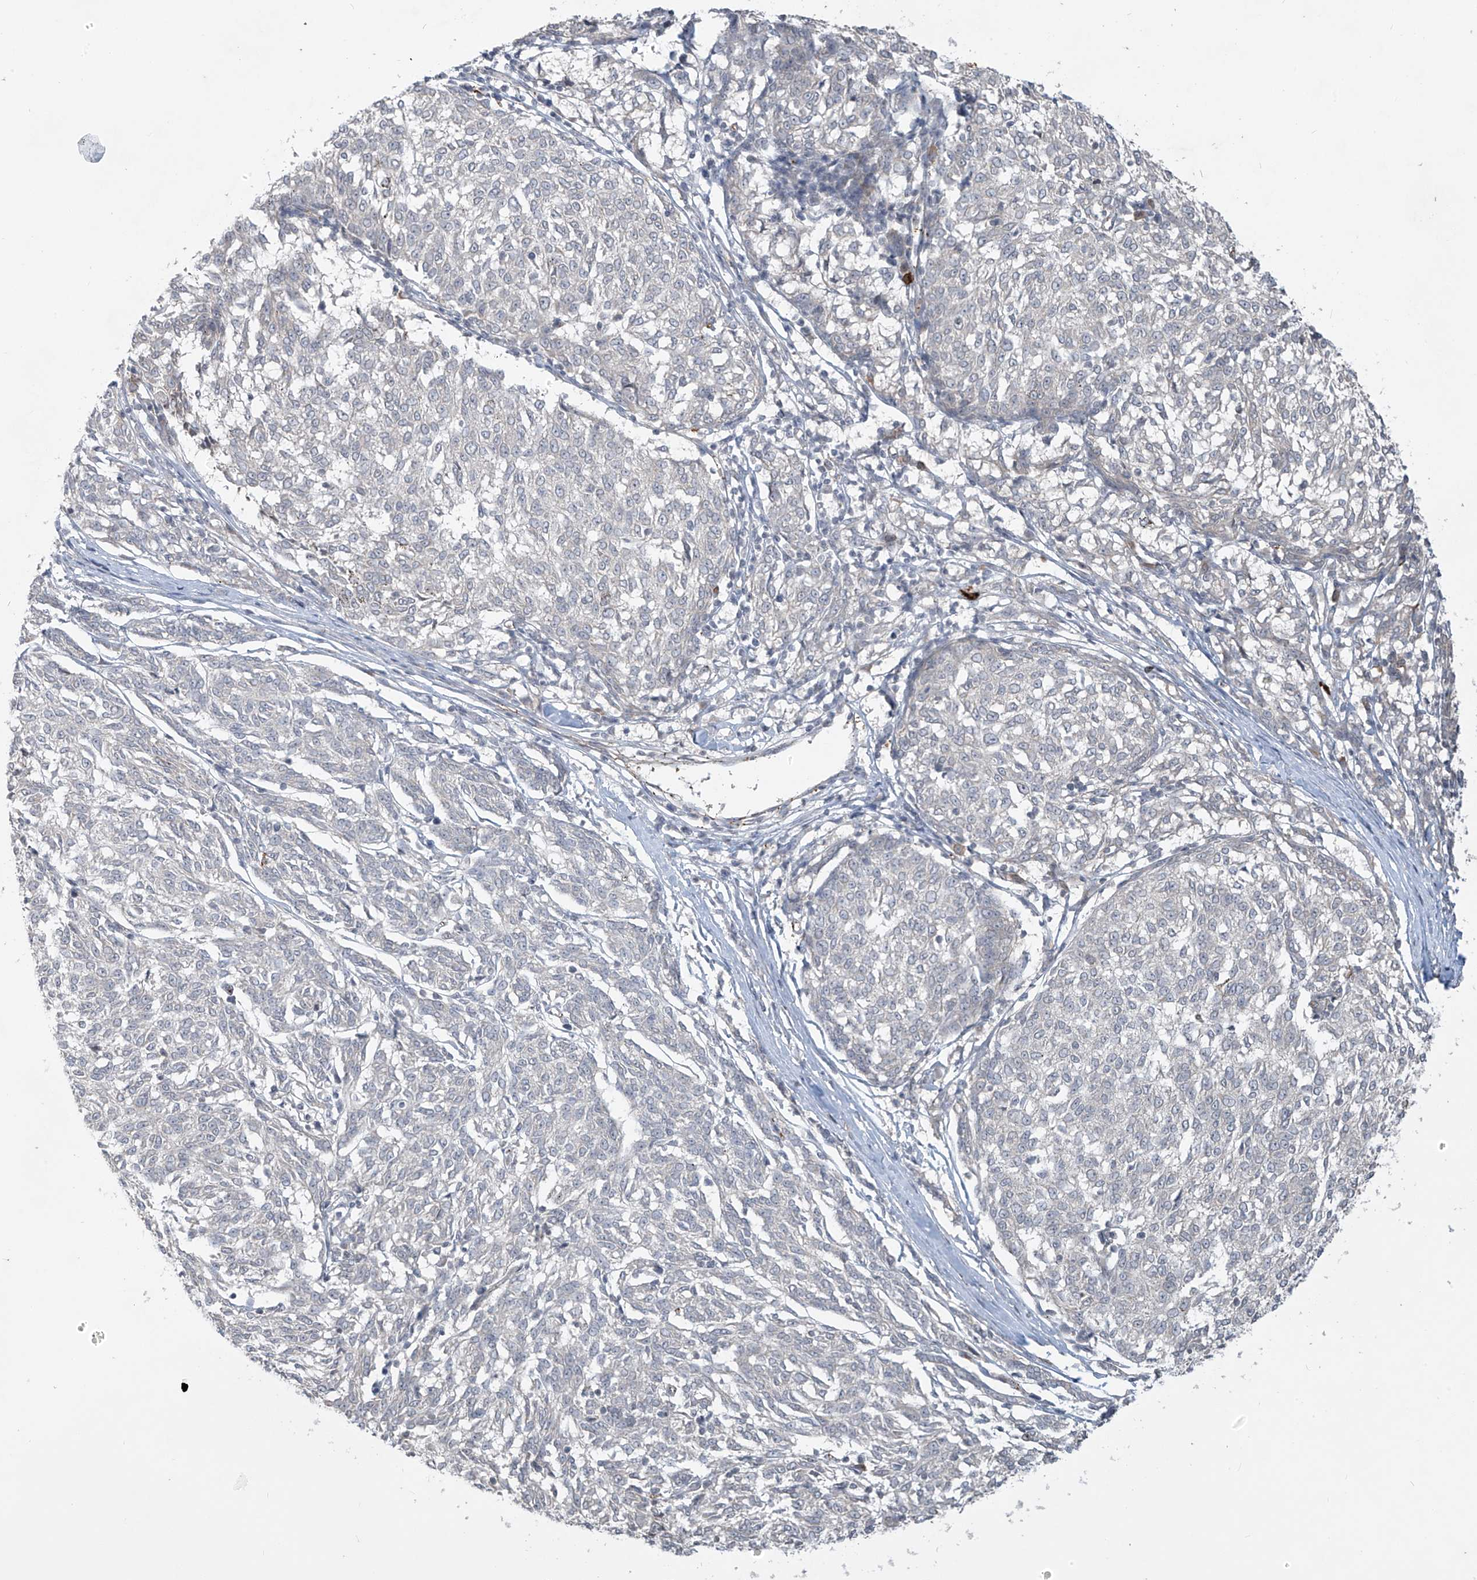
{"staining": {"intensity": "negative", "quantity": "none", "location": "none"}, "tissue": "melanoma", "cell_type": "Tumor cells", "image_type": "cancer", "snomed": [{"axis": "morphology", "description": "Malignant melanoma, NOS"}, {"axis": "topography", "description": "Skin"}], "caption": "This micrograph is of malignant melanoma stained with immunohistochemistry (IHC) to label a protein in brown with the nuclei are counter-stained blue. There is no positivity in tumor cells.", "gene": "DGKQ", "patient": {"sex": "female", "age": 72}}